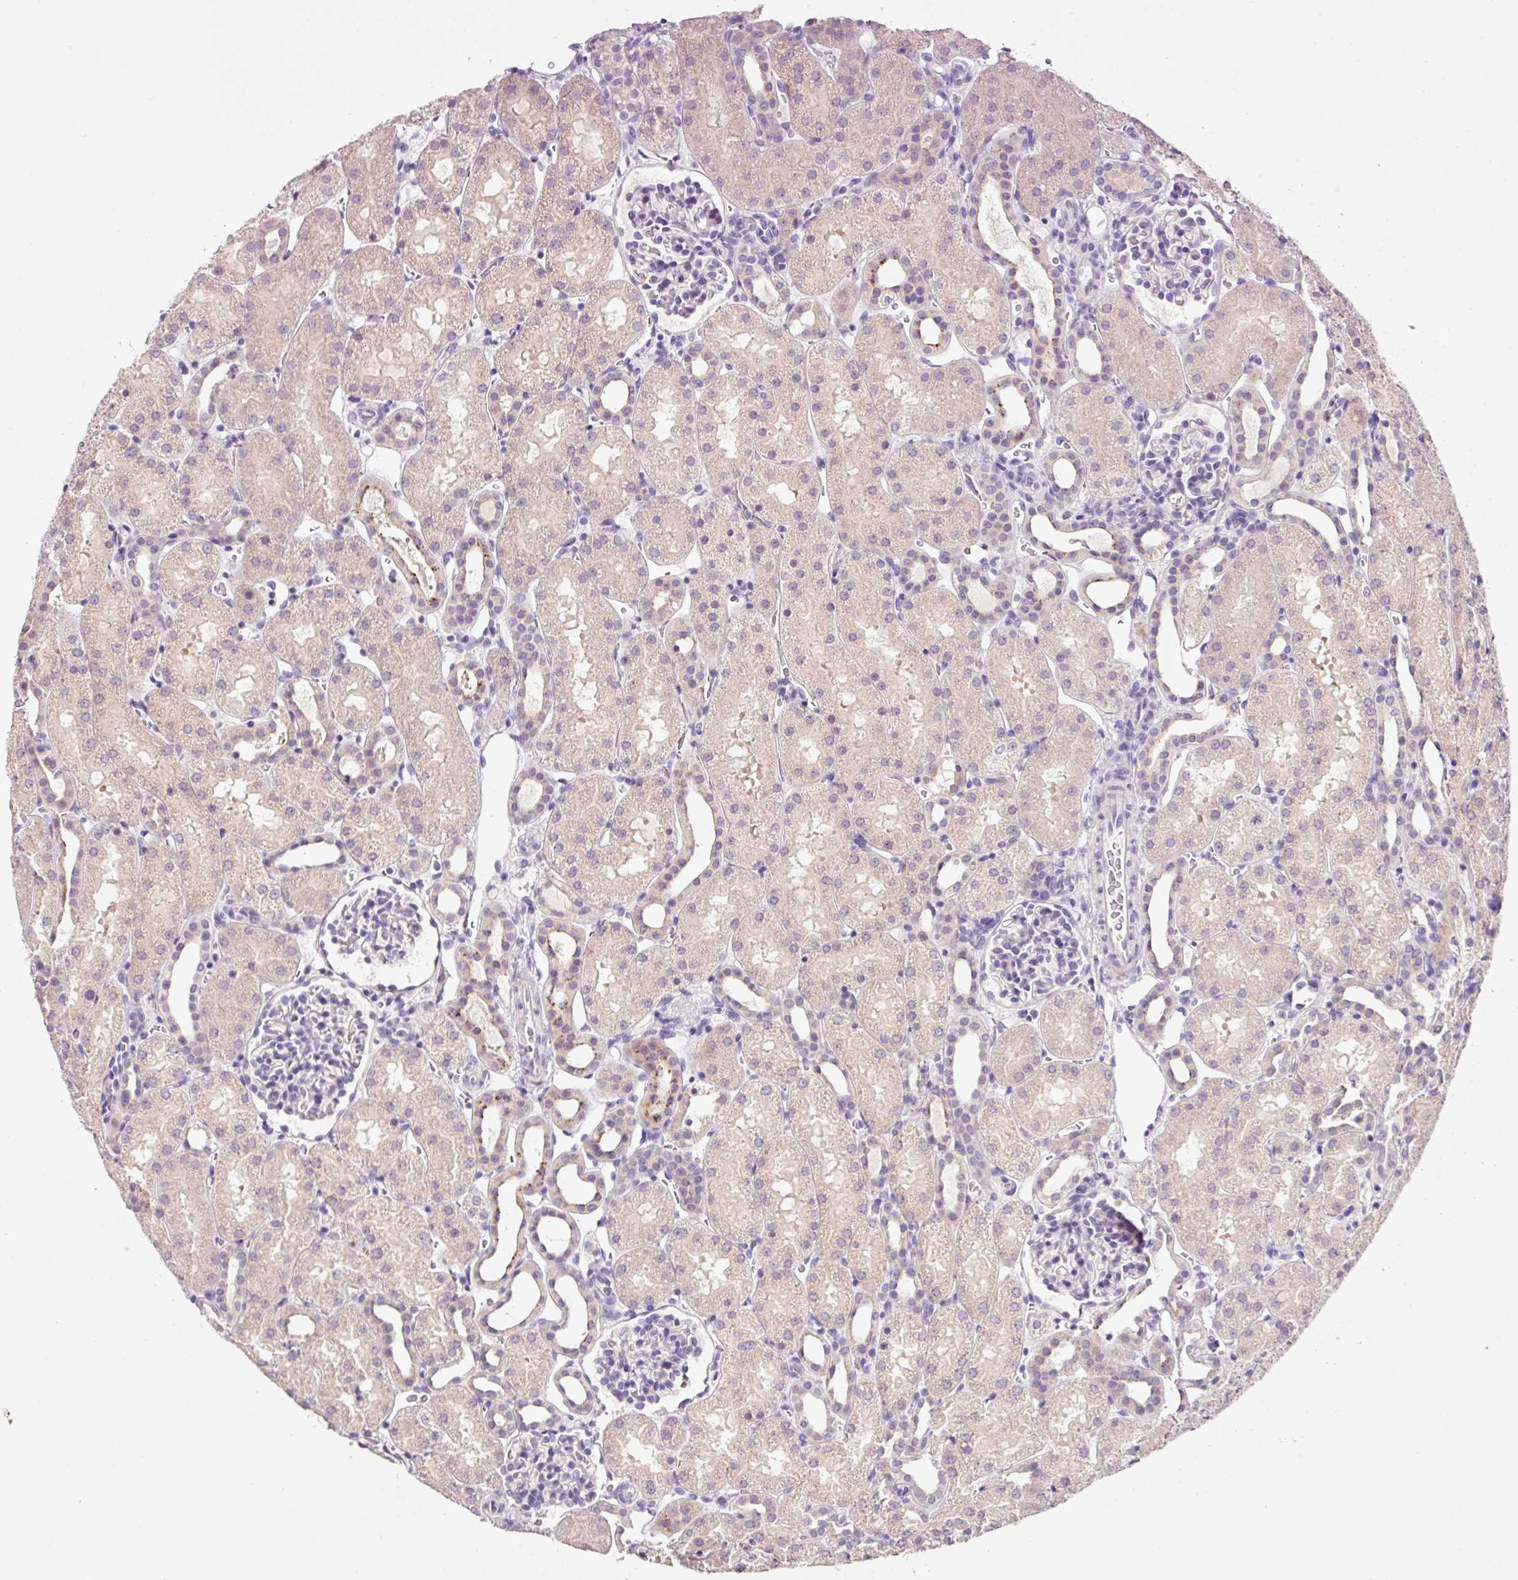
{"staining": {"intensity": "negative", "quantity": "none", "location": "none"}, "tissue": "kidney", "cell_type": "Cells in glomeruli", "image_type": "normal", "snomed": [{"axis": "morphology", "description": "Normal tissue, NOS"}, {"axis": "topography", "description": "Kidney"}], "caption": "Protein analysis of unremarkable kidney reveals no significant positivity in cells in glomeruli.", "gene": "TENT5C", "patient": {"sex": "male", "age": 2}}